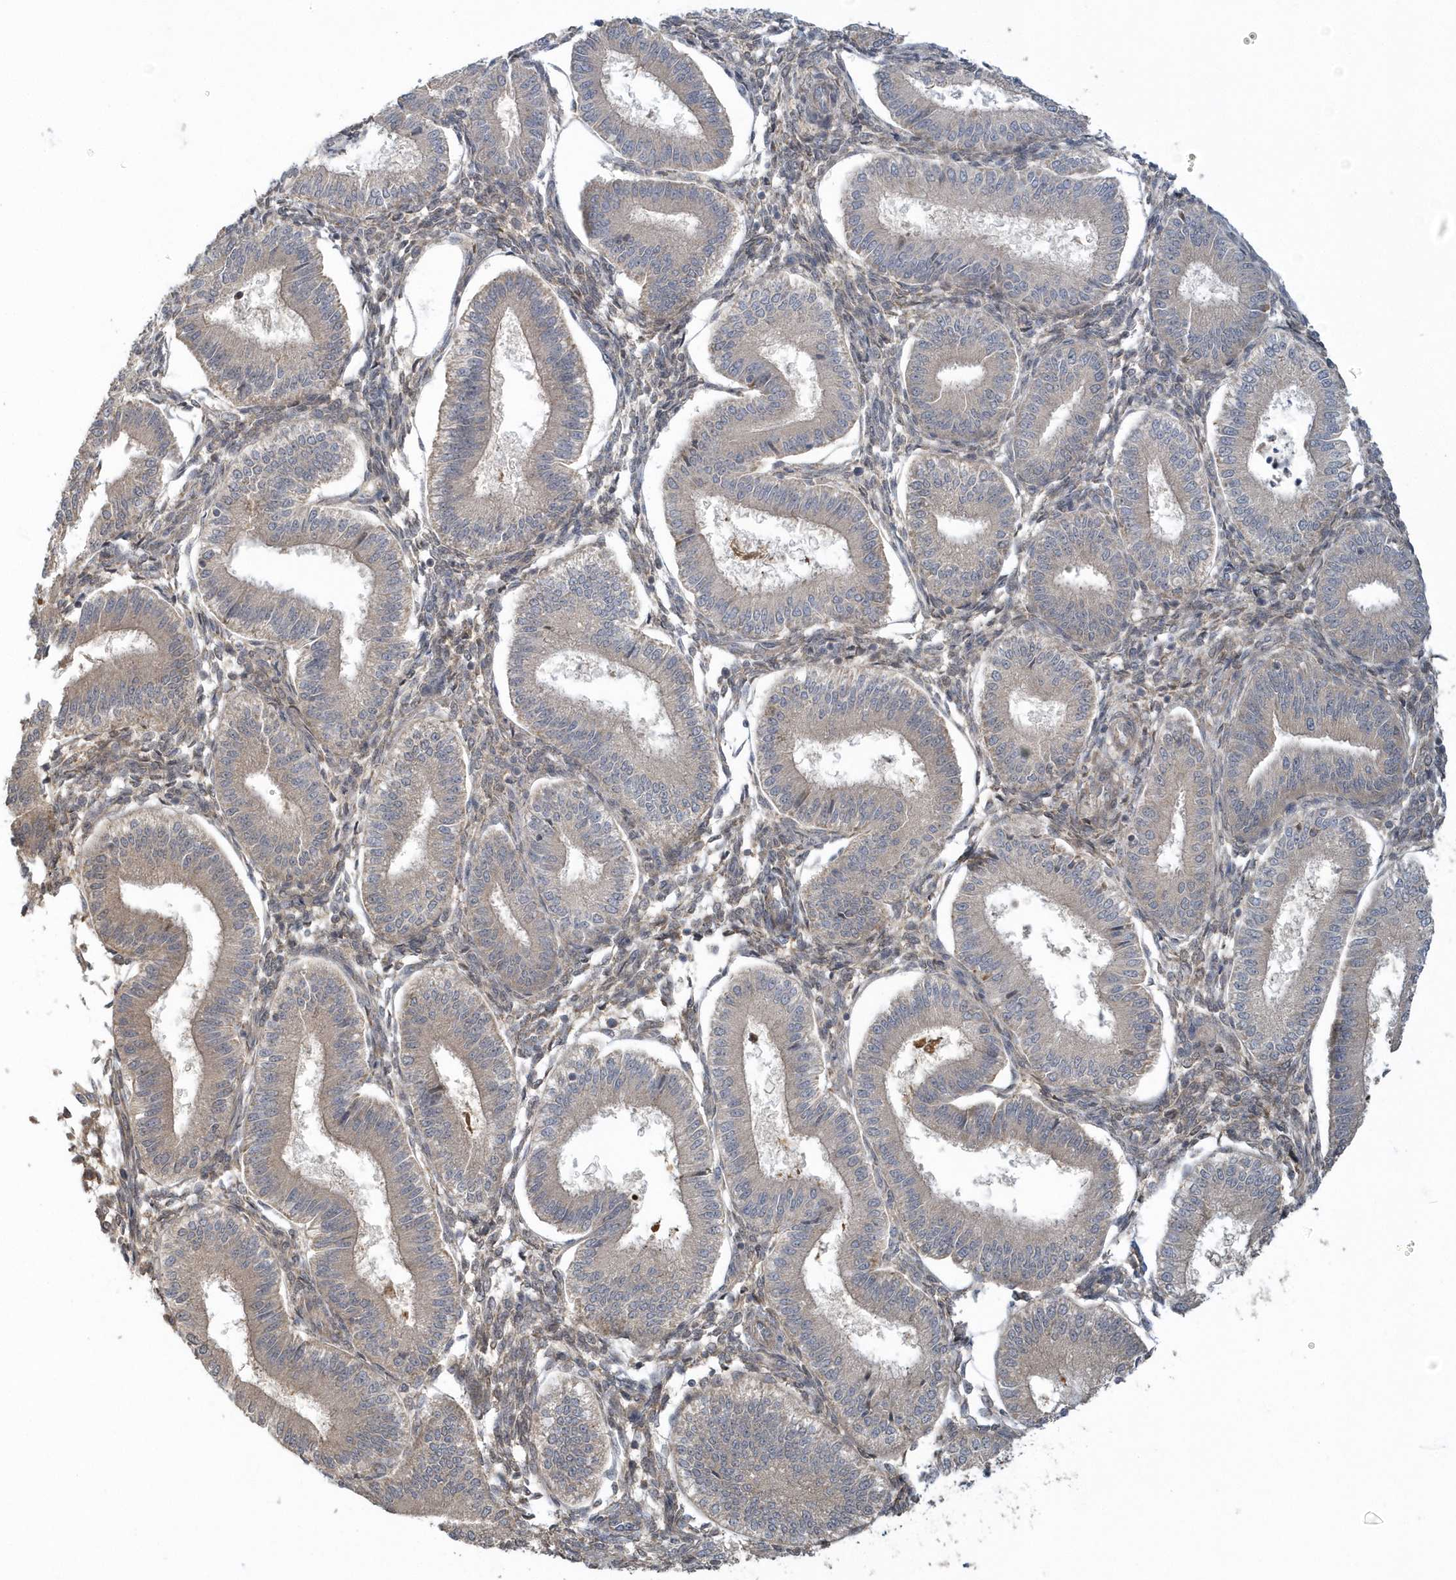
{"staining": {"intensity": "moderate", "quantity": "25%-75%", "location": "cytoplasmic/membranous"}, "tissue": "endometrium", "cell_type": "Cells in endometrial stroma", "image_type": "normal", "snomed": [{"axis": "morphology", "description": "Normal tissue, NOS"}, {"axis": "topography", "description": "Endometrium"}], "caption": "Immunohistochemistry (IHC) of benign endometrium reveals medium levels of moderate cytoplasmic/membranous expression in approximately 25%-75% of cells in endometrial stroma. The protein of interest is stained brown, and the nuclei are stained in blue (DAB (3,3'-diaminobenzidine) IHC with brightfield microscopy, high magnification).", "gene": "THG1L", "patient": {"sex": "female", "age": 39}}